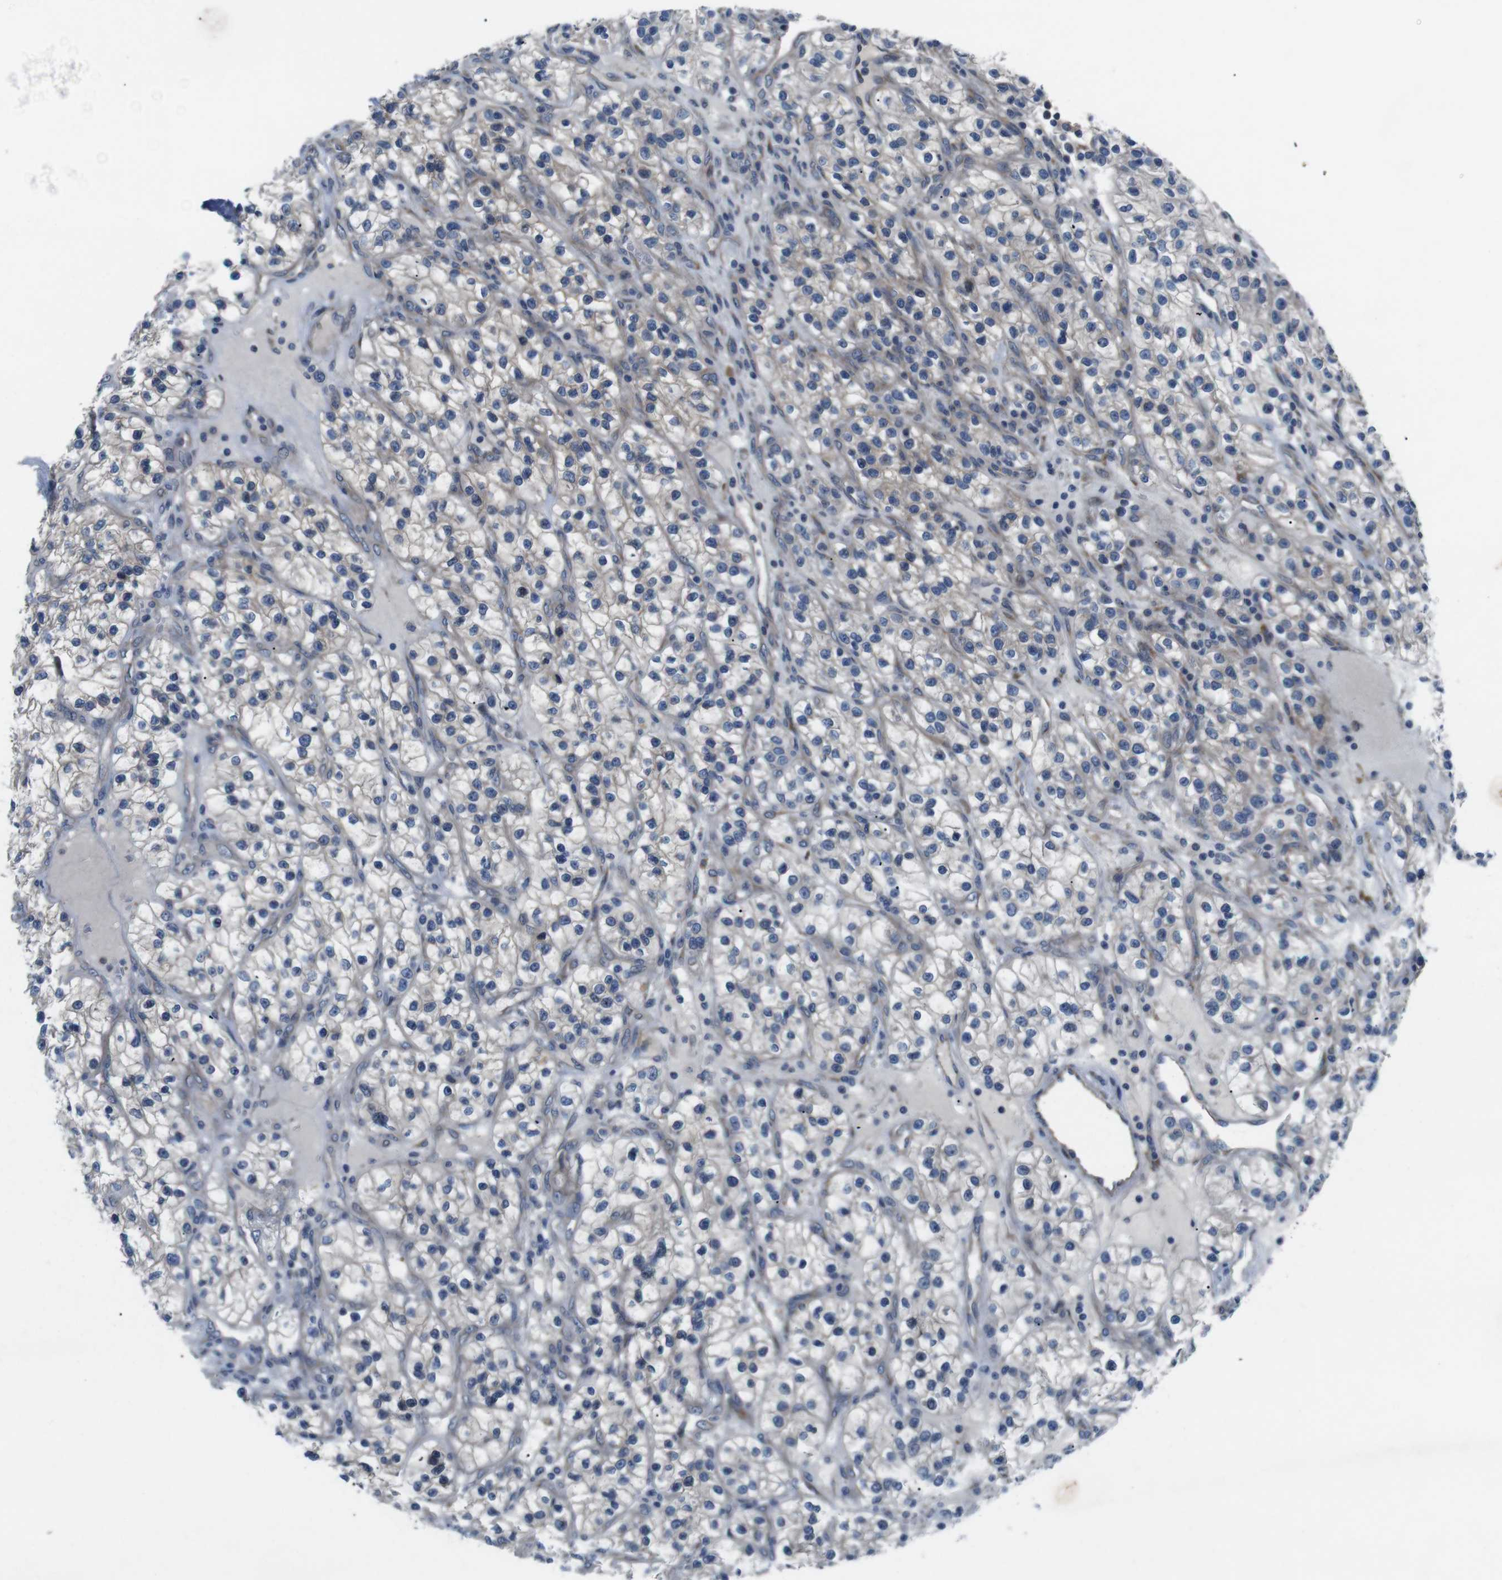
{"staining": {"intensity": "negative", "quantity": "none", "location": "none"}, "tissue": "renal cancer", "cell_type": "Tumor cells", "image_type": "cancer", "snomed": [{"axis": "morphology", "description": "Adenocarcinoma, NOS"}, {"axis": "topography", "description": "Kidney"}], "caption": "Protein analysis of adenocarcinoma (renal) demonstrates no significant positivity in tumor cells.", "gene": "JAK1", "patient": {"sex": "female", "age": 57}}